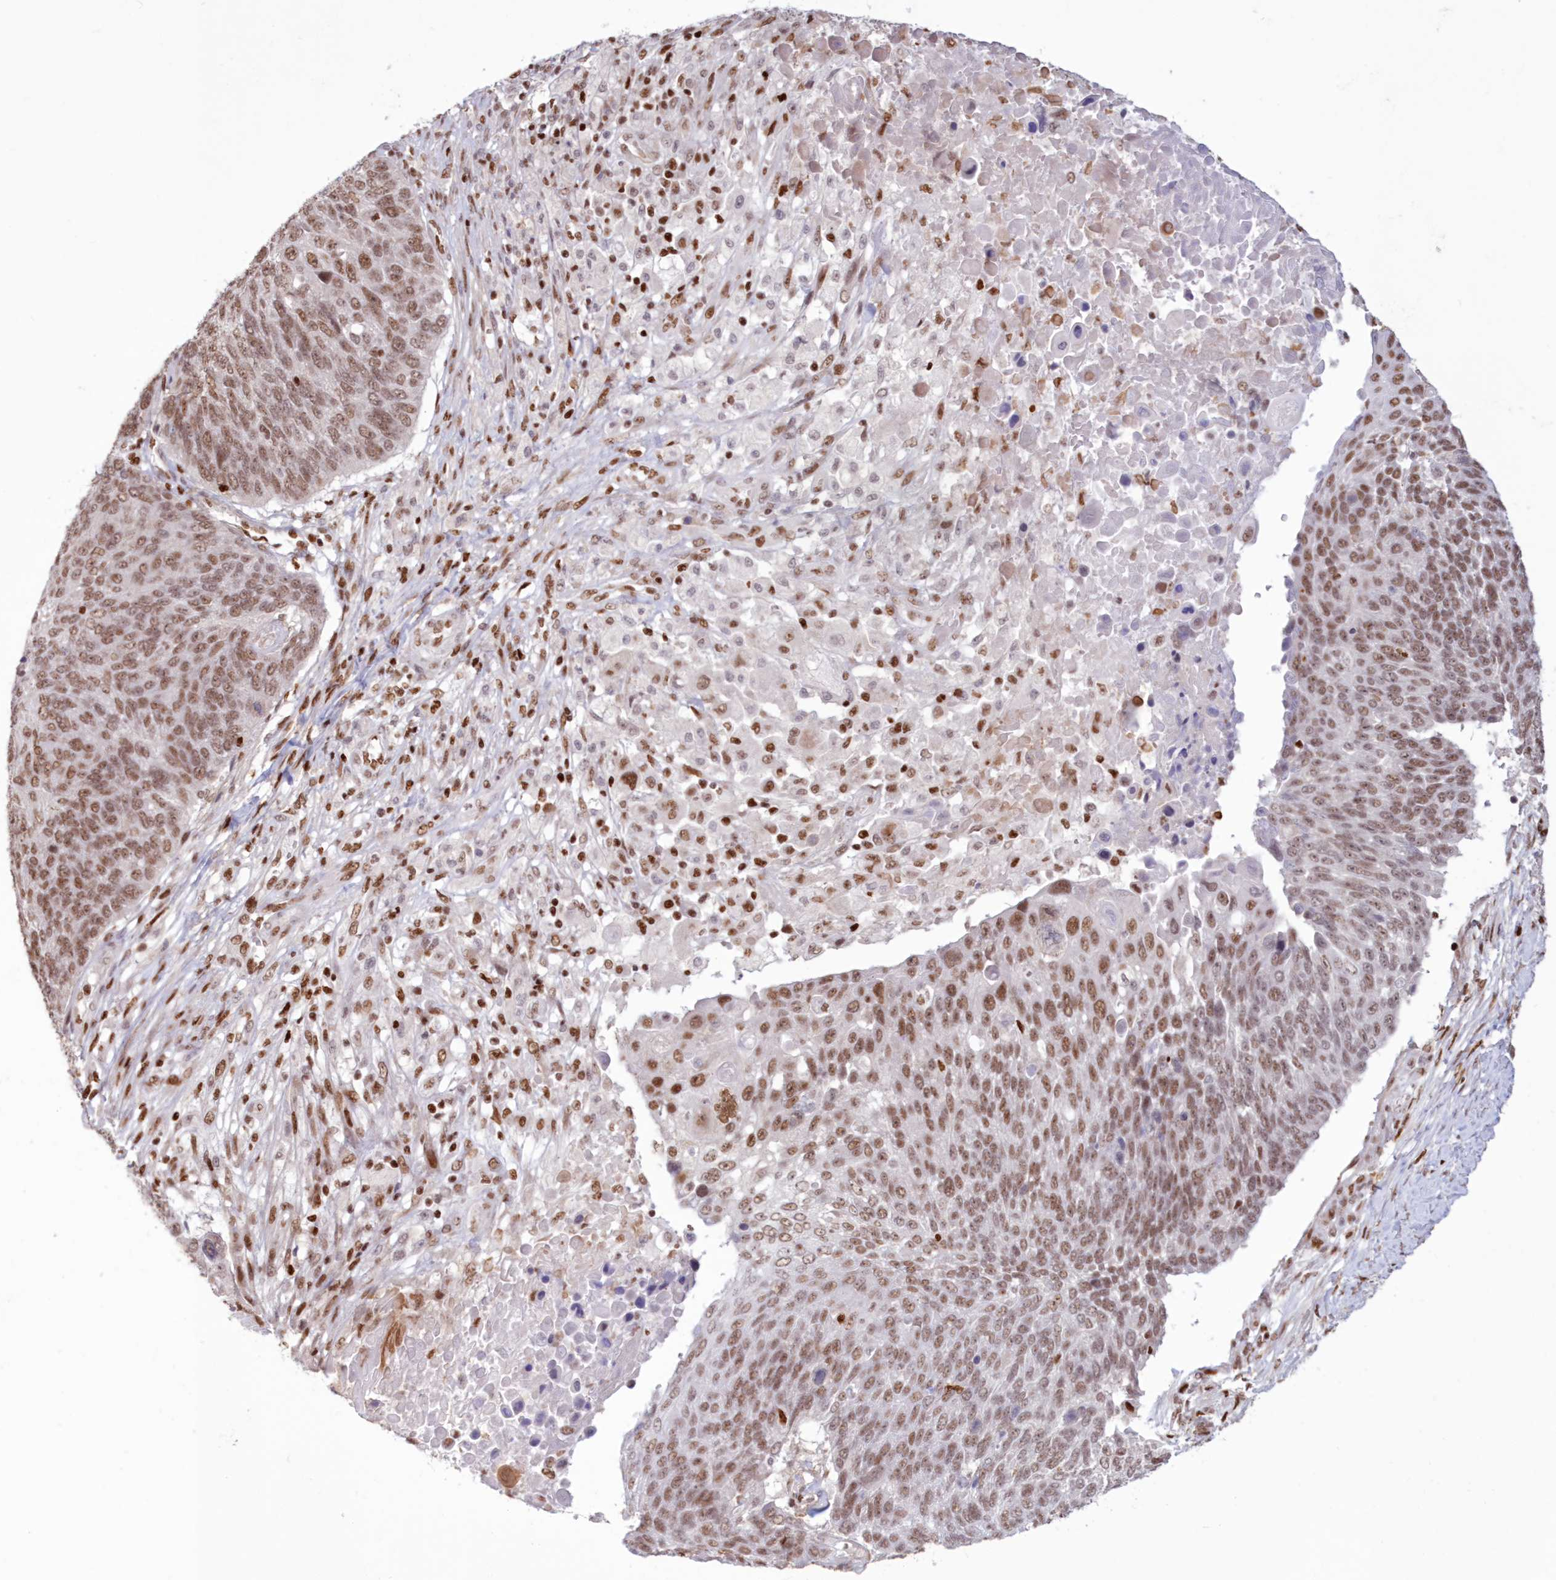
{"staining": {"intensity": "moderate", "quantity": ">75%", "location": "nuclear"}, "tissue": "lung cancer", "cell_type": "Tumor cells", "image_type": "cancer", "snomed": [{"axis": "morphology", "description": "Squamous cell carcinoma, NOS"}, {"axis": "topography", "description": "Lung"}], "caption": "A histopathology image showing moderate nuclear expression in about >75% of tumor cells in lung cancer, as visualized by brown immunohistochemical staining.", "gene": "POLR2B", "patient": {"sex": "male", "age": 66}}